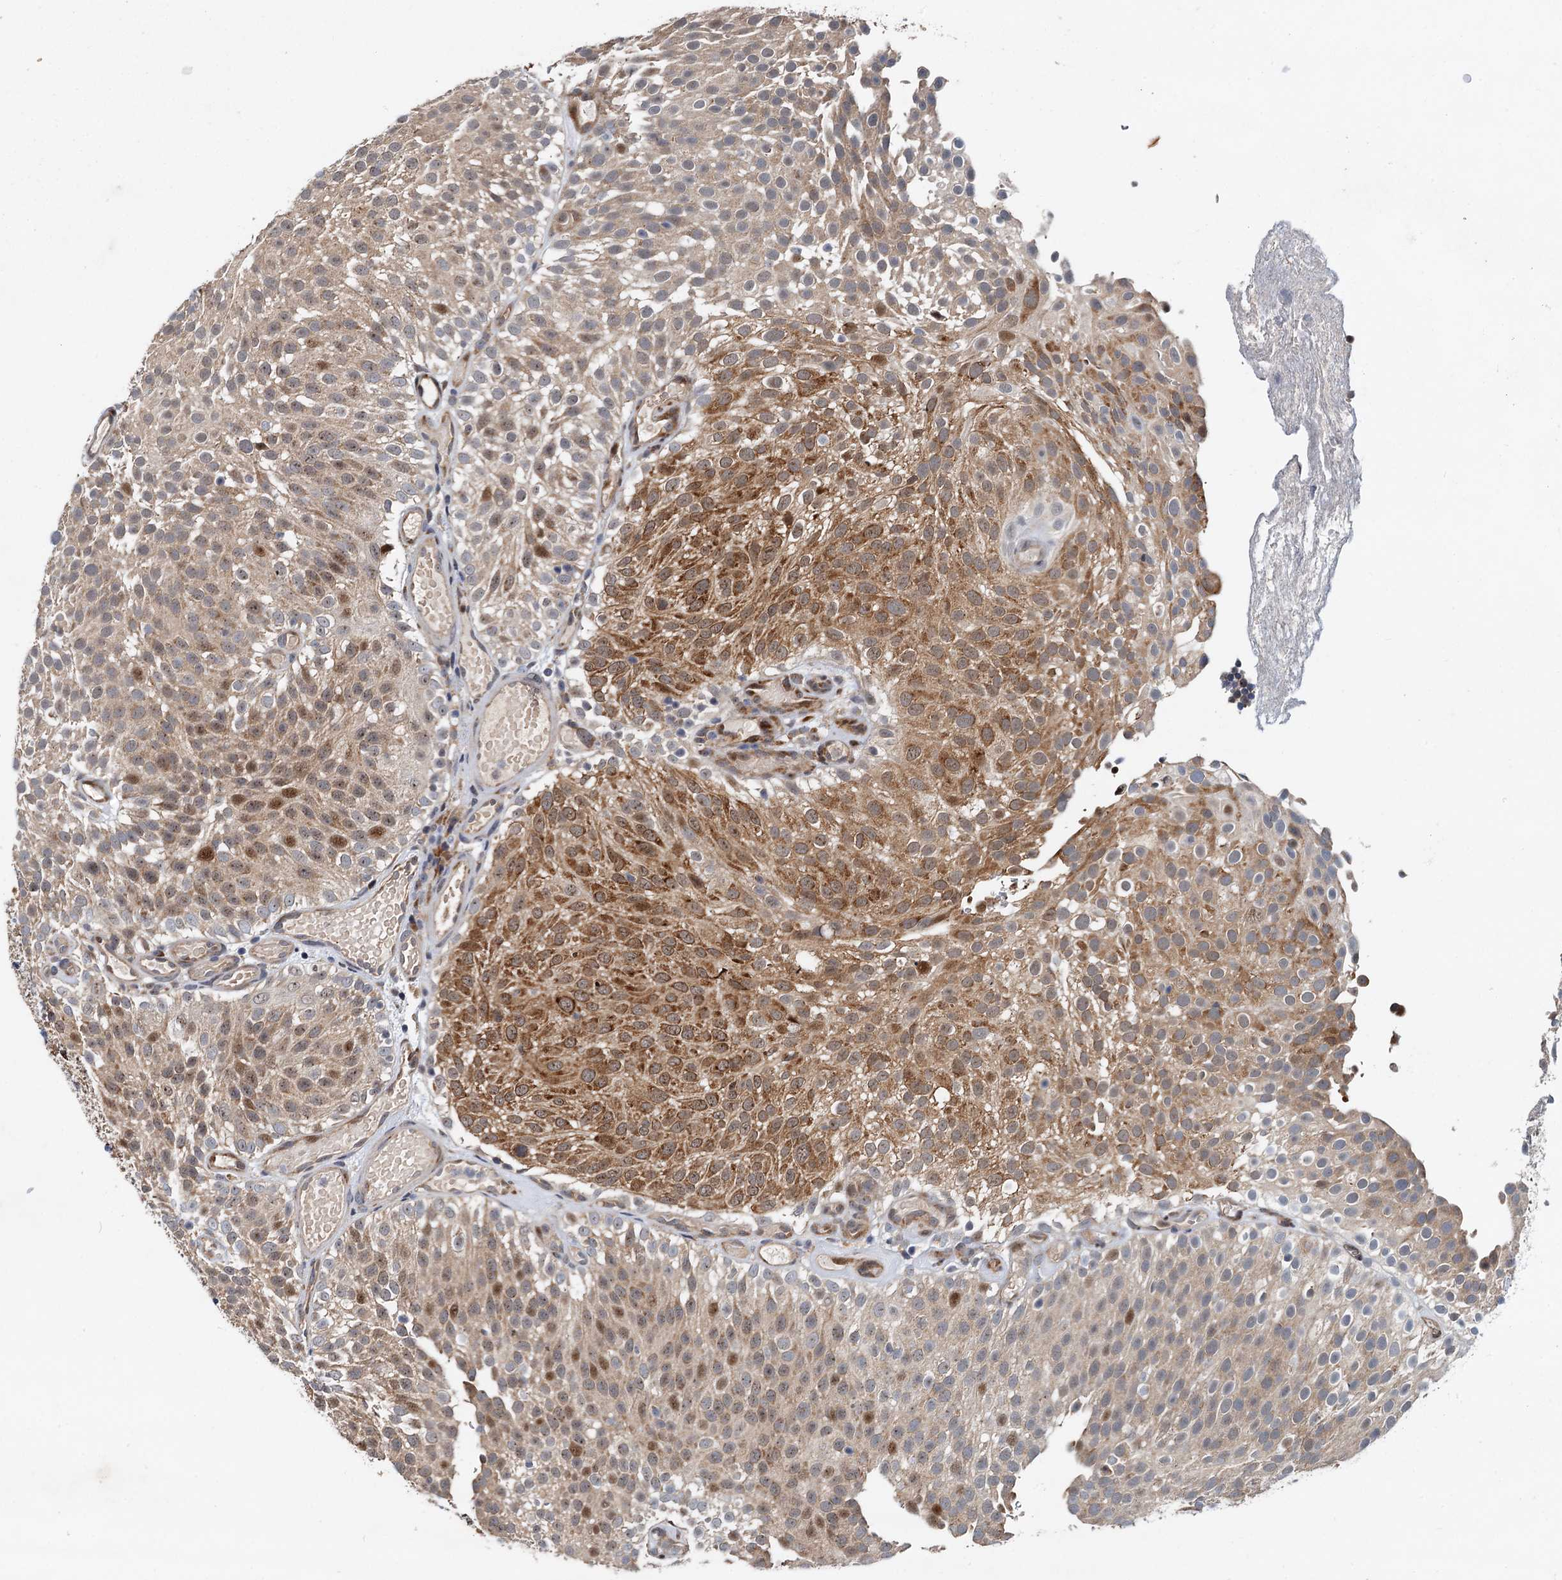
{"staining": {"intensity": "moderate", "quantity": ">75%", "location": "cytoplasmic/membranous"}, "tissue": "urothelial cancer", "cell_type": "Tumor cells", "image_type": "cancer", "snomed": [{"axis": "morphology", "description": "Urothelial carcinoma, Low grade"}, {"axis": "topography", "description": "Urinary bladder"}], "caption": "The histopathology image exhibits a brown stain indicating the presence of a protein in the cytoplasmic/membranous of tumor cells in low-grade urothelial carcinoma.", "gene": "DNAJC21", "patient": {"sex": "male", "age": 78}}